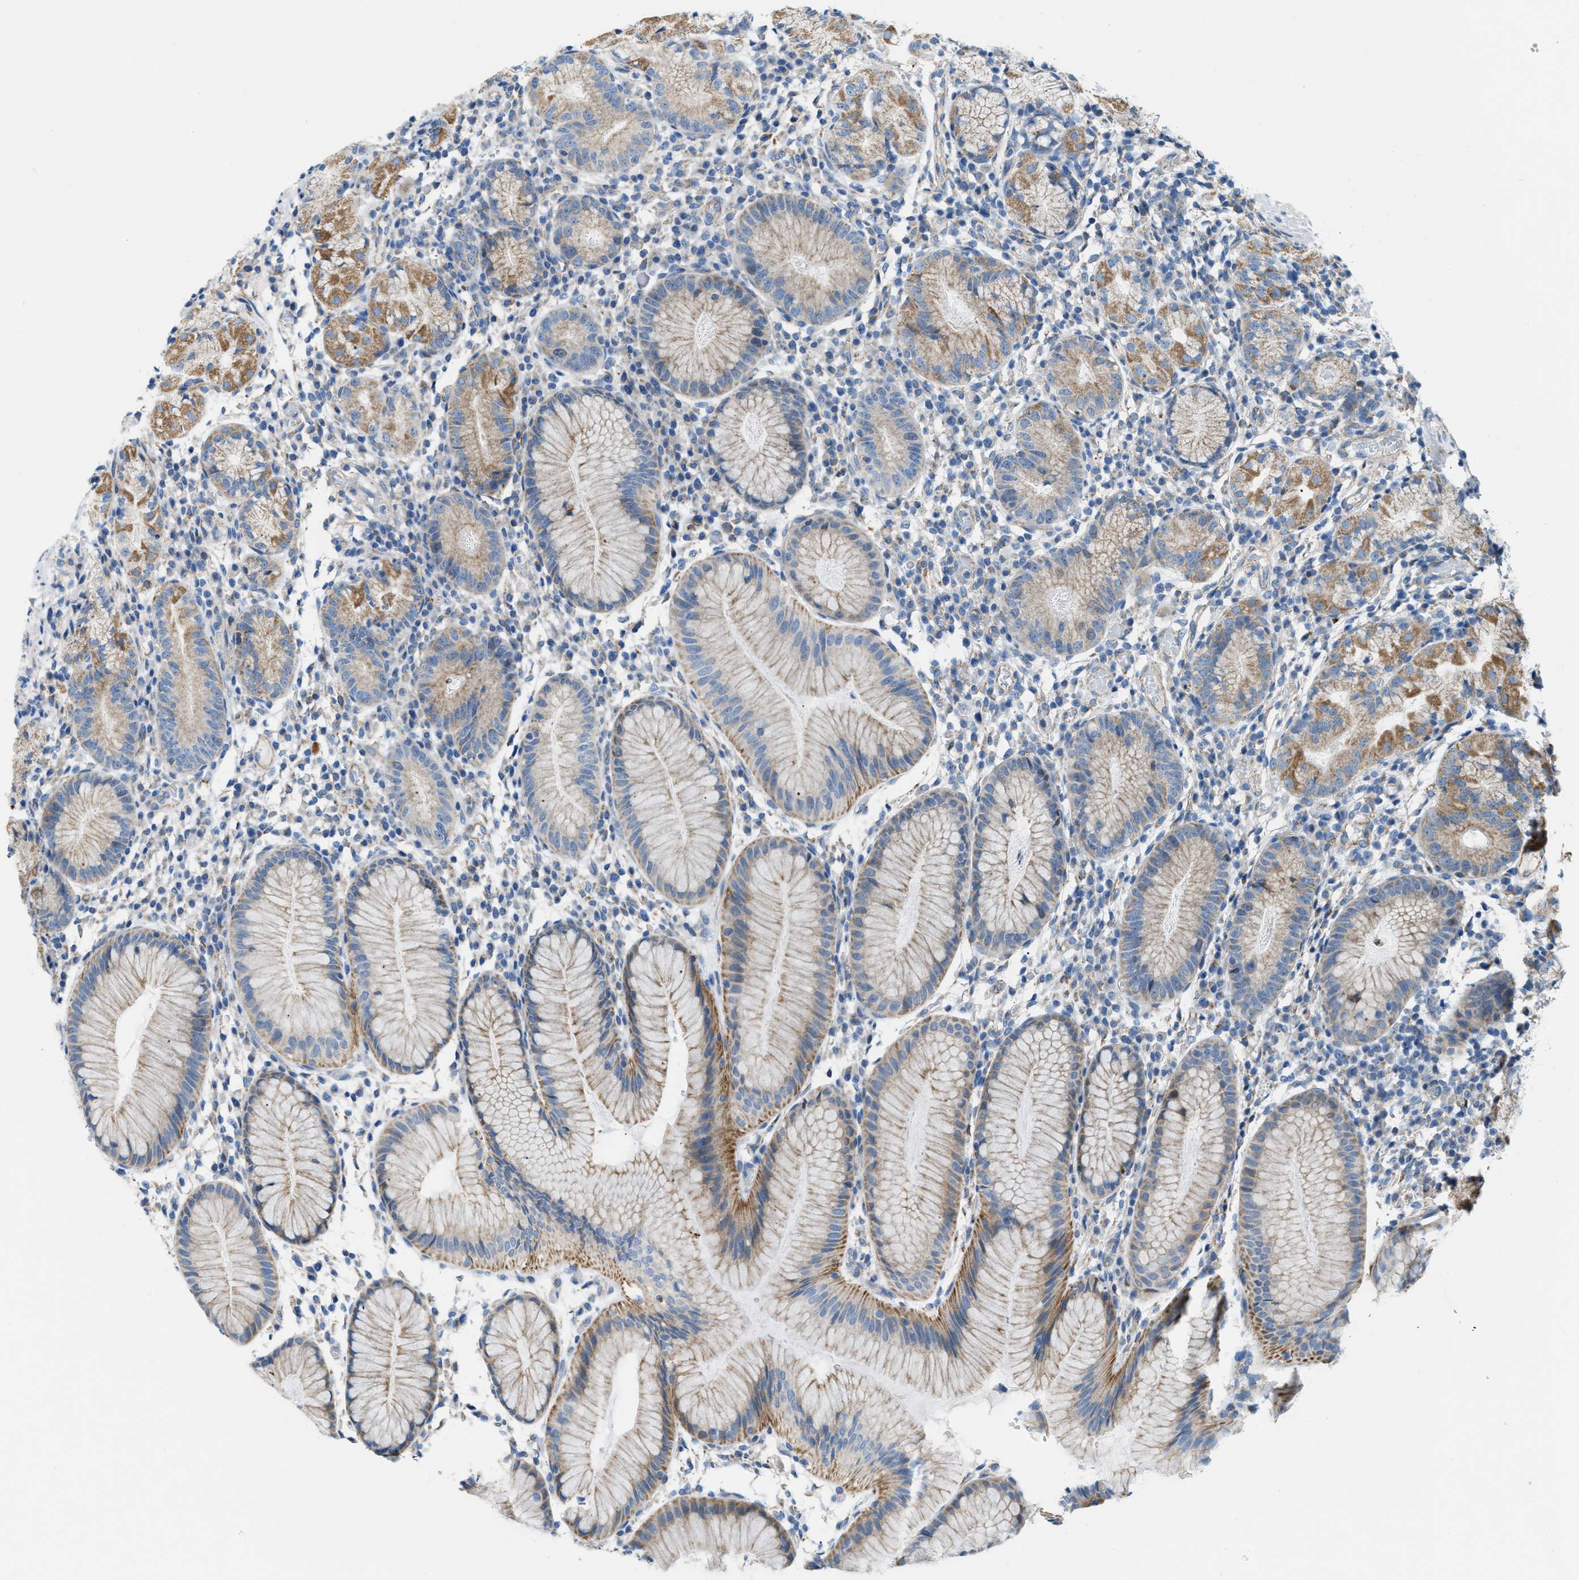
{"staining": {"intensity": "moderate", "quantity": "25%-75%", "location": "cytoplasmic/membranous"}, "tissue": "stomach", "cell_type": "Glandular cells", "image_type": "normal", "snomed": [{"axis": "morphology", "description": "Normal tissue, NOS"}, {"axis": "topography", "description": "Stomach"}, {"axis": "topography", "description": "Stomach, lower"}], "caption": "Brown immunohistochemical staining in unremarkable stomach demonstrates moderate cytoplasmic/membranous staining in approximately 25%-75% of glandular cells.", "gene": "JADE1", "patient": {"sex": "female", "age": 75}}